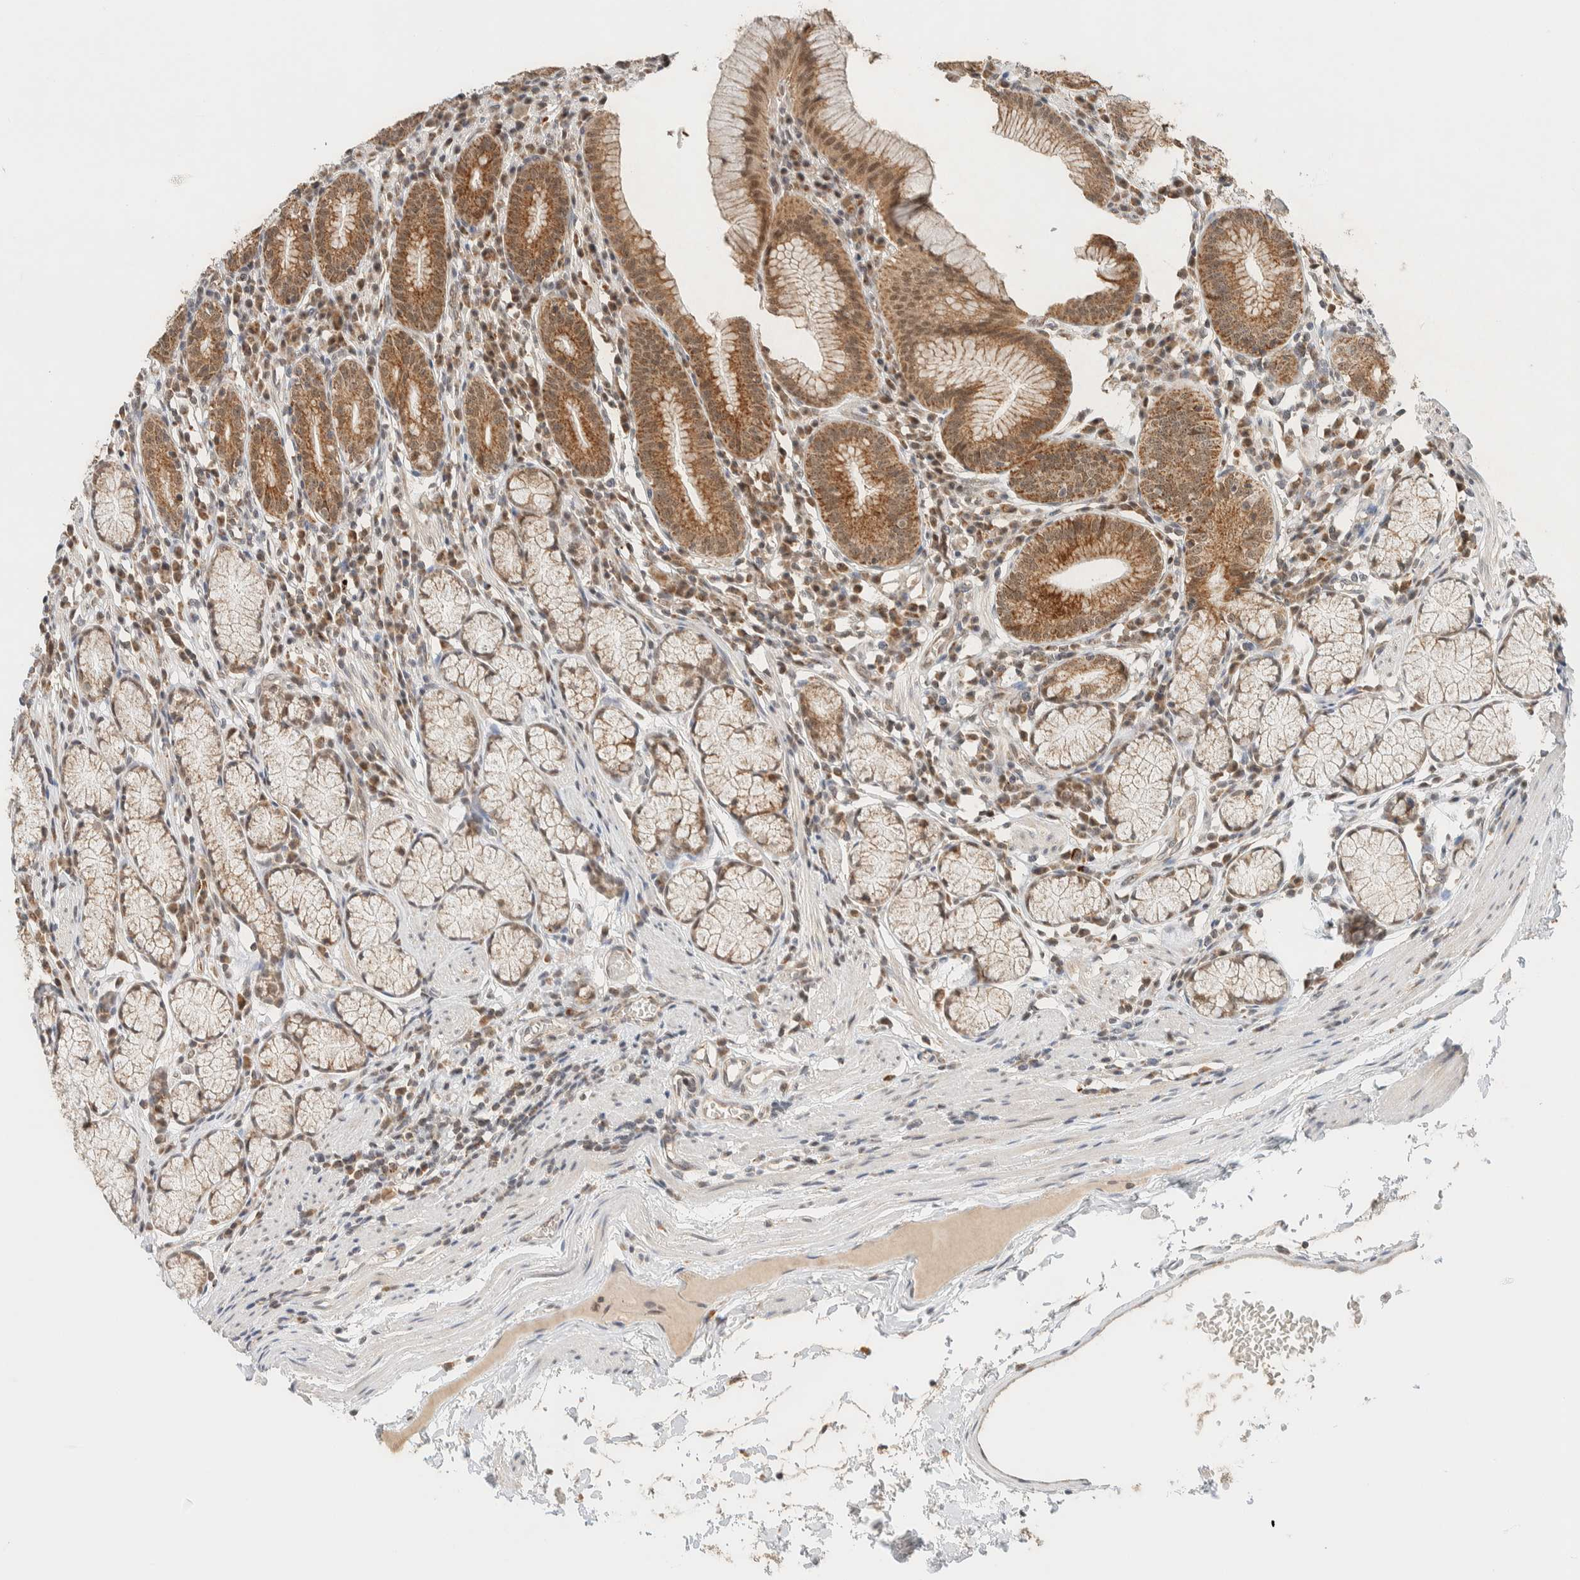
{"staining": {"intensity": "moderate", "quantity": ">75%", "location": "cytoplasmic/membranous,nuclear"}, "tissue": "stomach", "cell_type": "Glandular cells", "image_type": "normal", "snomed": [{"axis": "morphology", "description": "Normal tissue, NOS"}, {"axis": "topography", "description": "Stomach"}], "caption": "Immunohistochemical staining of normal stomach demonstrates medium levels of moderate cytoplasmic/membranous,nuclear positivity in about >75% of glandular cells.", "gene": "MRPL41", "patient": {"sex": "male", "age": 55}}